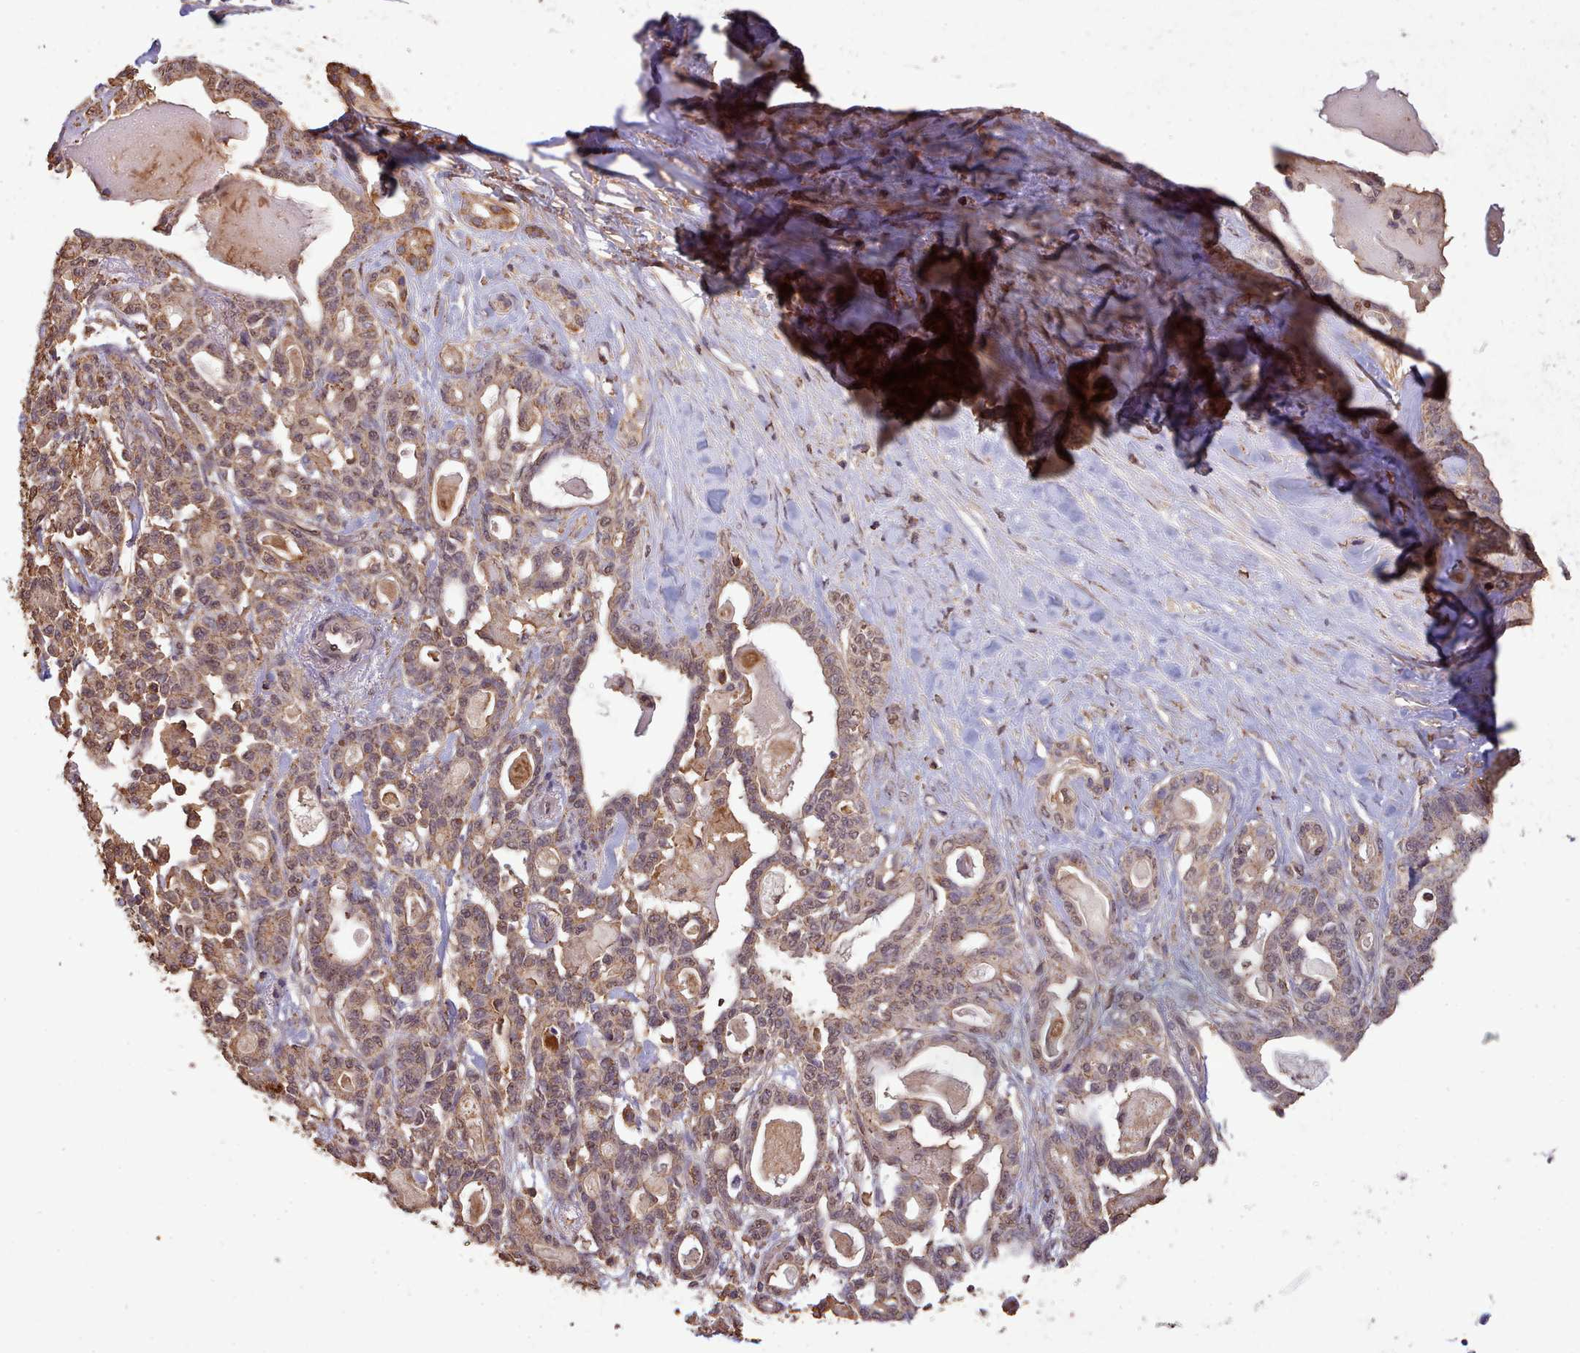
{"staining": {"intensity": "moderate", "quantity": ">75%", "location": "cytoplasmic/membranous,nuclear"}, "tissue": "pancreatic cancer", "cell_type": "Tumor cells", "image_type": "cancer", "snomed": [{"axis": "morphology", "description": "Adenocarcinoma, NOS"}, {"axis": "topography", "description": "Pancreas"}], "caption": "Immunohistochemistry of adenocarcinoma (pancreatic) exhibits medium levels of moderate cytoplasmic/membranous and nuclear positivity in about >75% of tumor cells.", "gene": "METRN", "patient": {"sex": "male", "age": 63}}